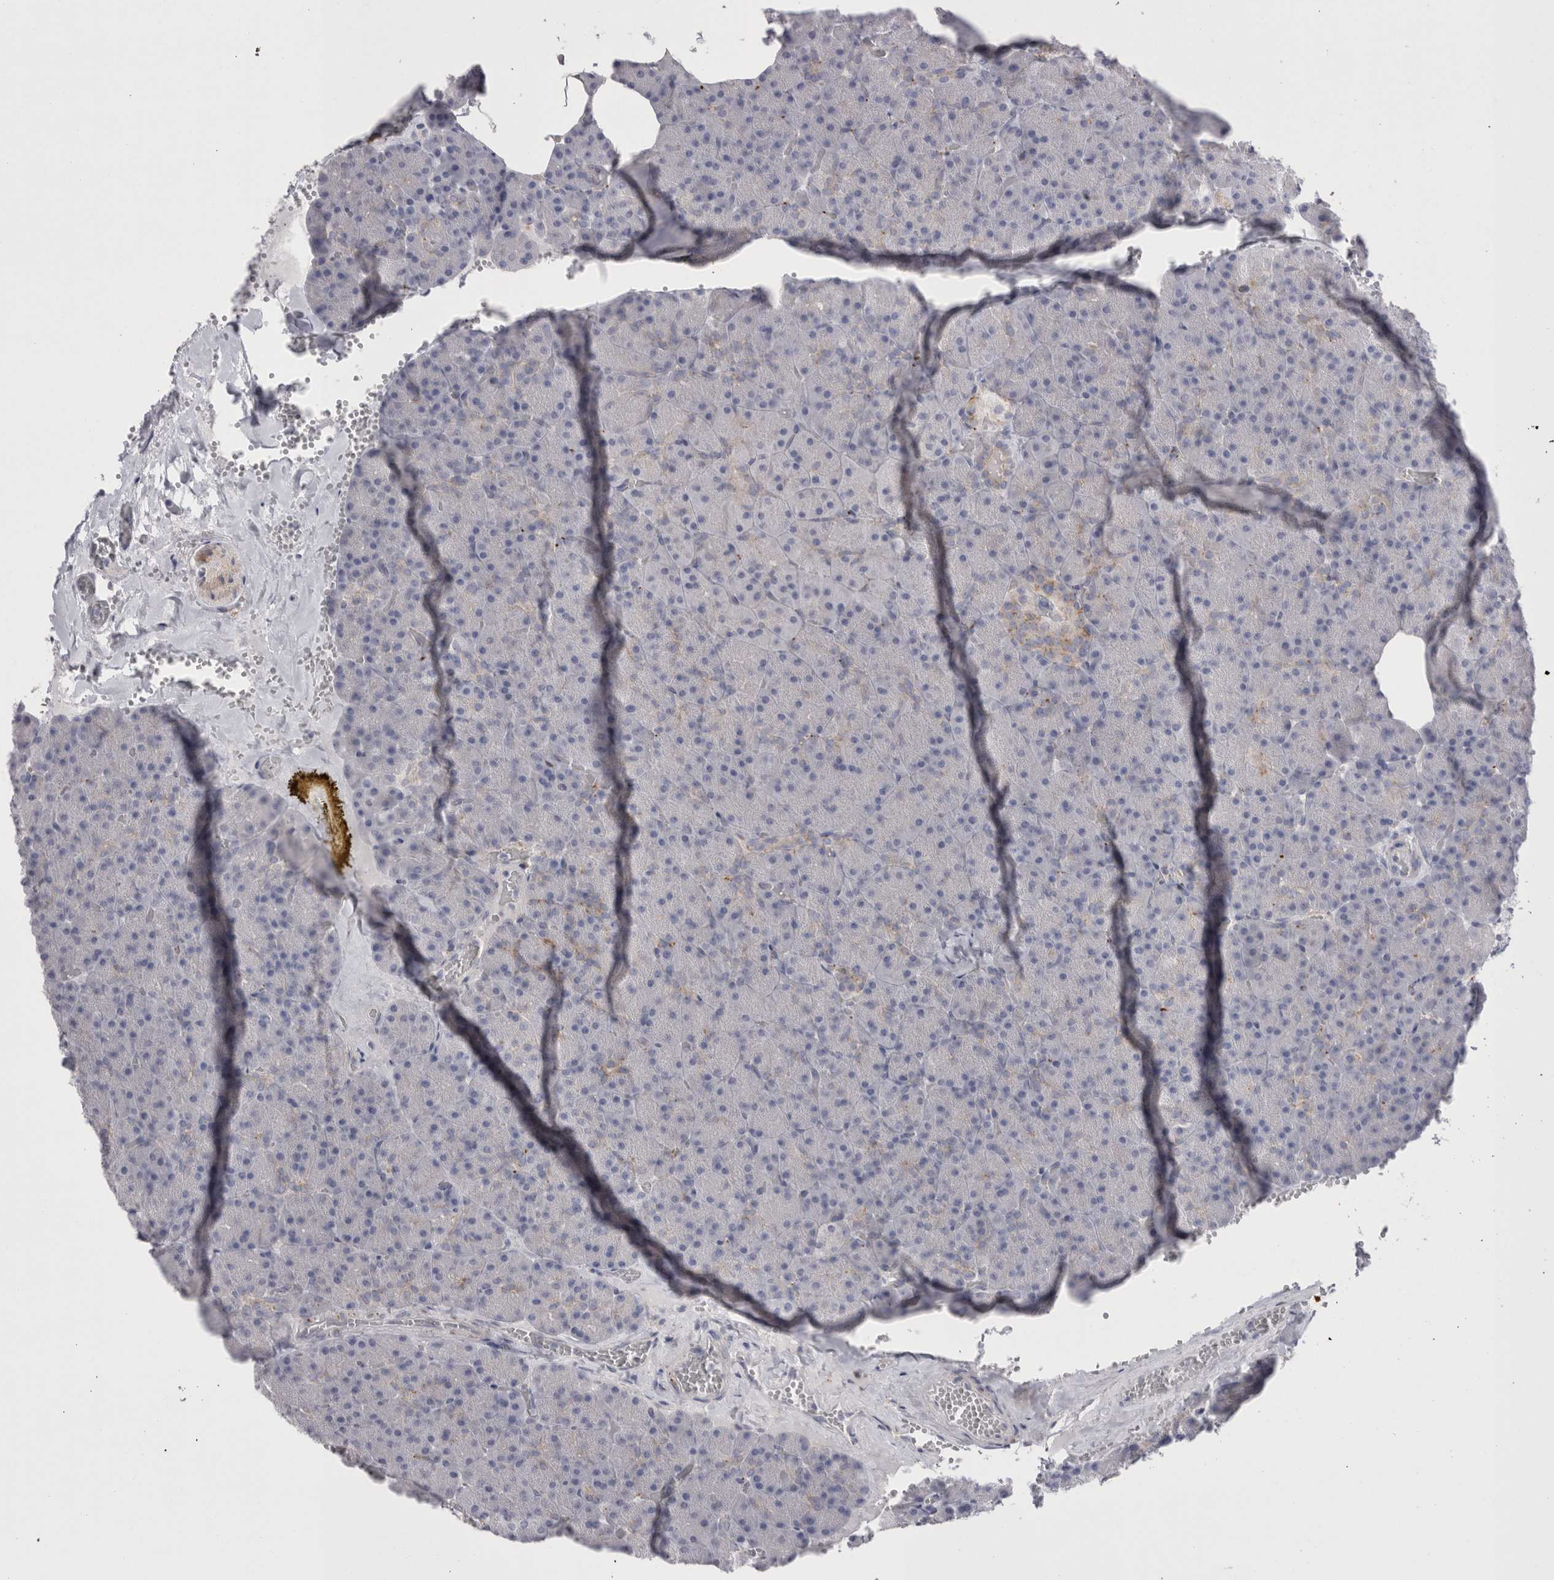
{"staining": {"intensity": "weak", "quantity": "25%-75%", "location": "cytoplasmic/membranous"}, "tissue": "pancreas", "cell_type": "Exocrine glandular cells", "image_type": "normal", "snomed": [{"axis": "morphology", "description": "Normal tissue, NOS"}, {"axis": "morphology", "description": "Carcinoid, malignant, NOS"}, {"axis": "topography", "description": "Pancreas"}], "caption": "Protein expression by IHC displays weak cytoplasmic/membranous positivity in about 25%-75% of exocrine glandular cells in unremarkable pancreas.", "gene": "EPDR1", "patient": {"sex": "female", "age": 35}}